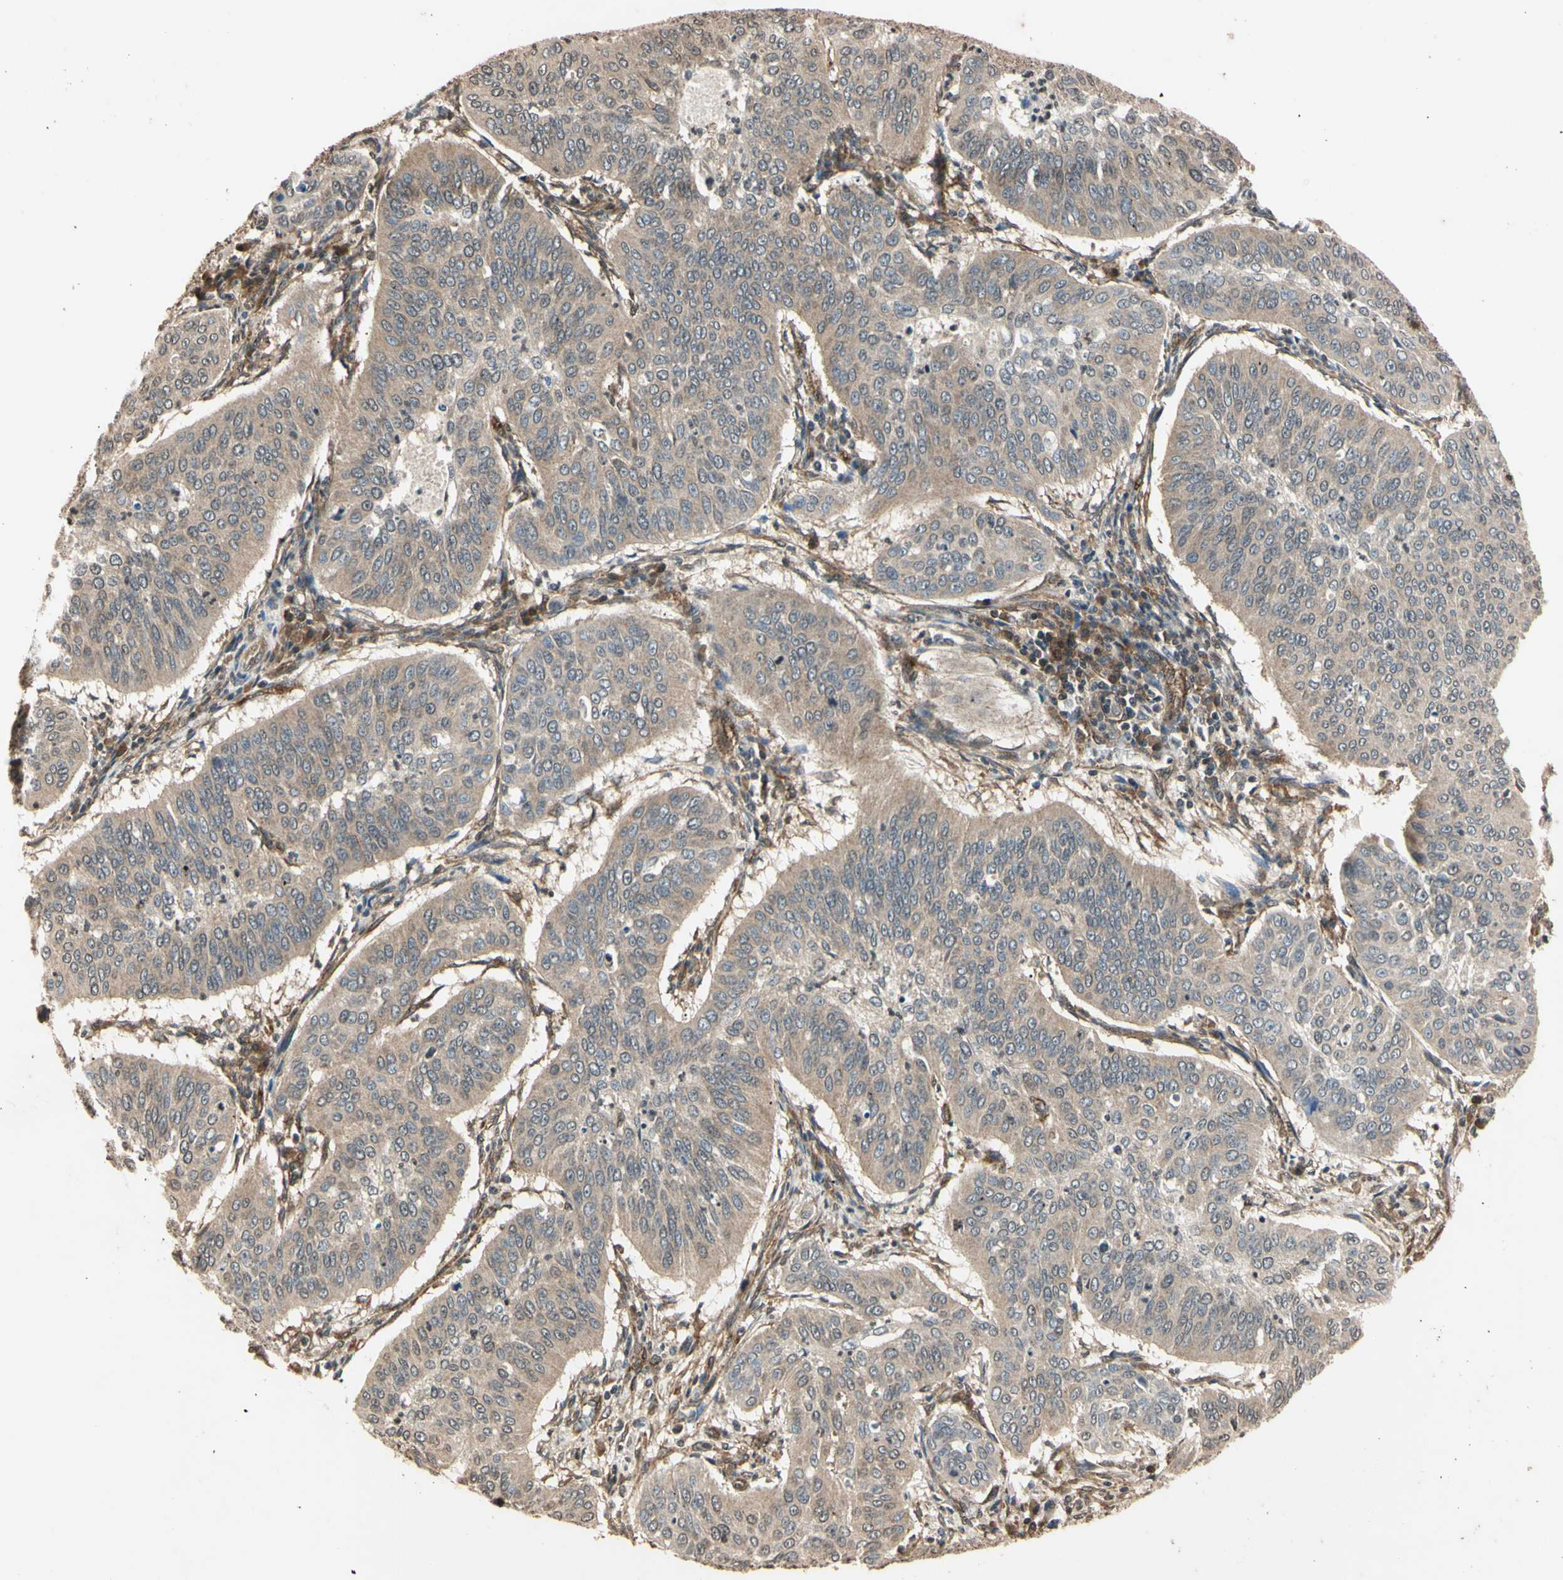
{"staining": {"intensity": "weak", "quantity": ">75%", "location": "cytoplasmic/membranous"}, "tissue": "cervical cancer", "cell_type": "Tumor cells", "image_type": "cancer", "snomed": [{"axis": "morphology", "description": "Normal tissue, NOS"}, {"axis": "morphology", "description": "Squamous cell carcinoma, NOS"}, {"axis": "topography", "description": "Cervix"}], "caption": "Weak cytoplasmic/membranous protein staining is appreciated in about >75% of tumor cells in cervical cancer (squamous cell carcinoma).", "gene": "EPN1", "patient": {"sex": "female", "age": 39}}